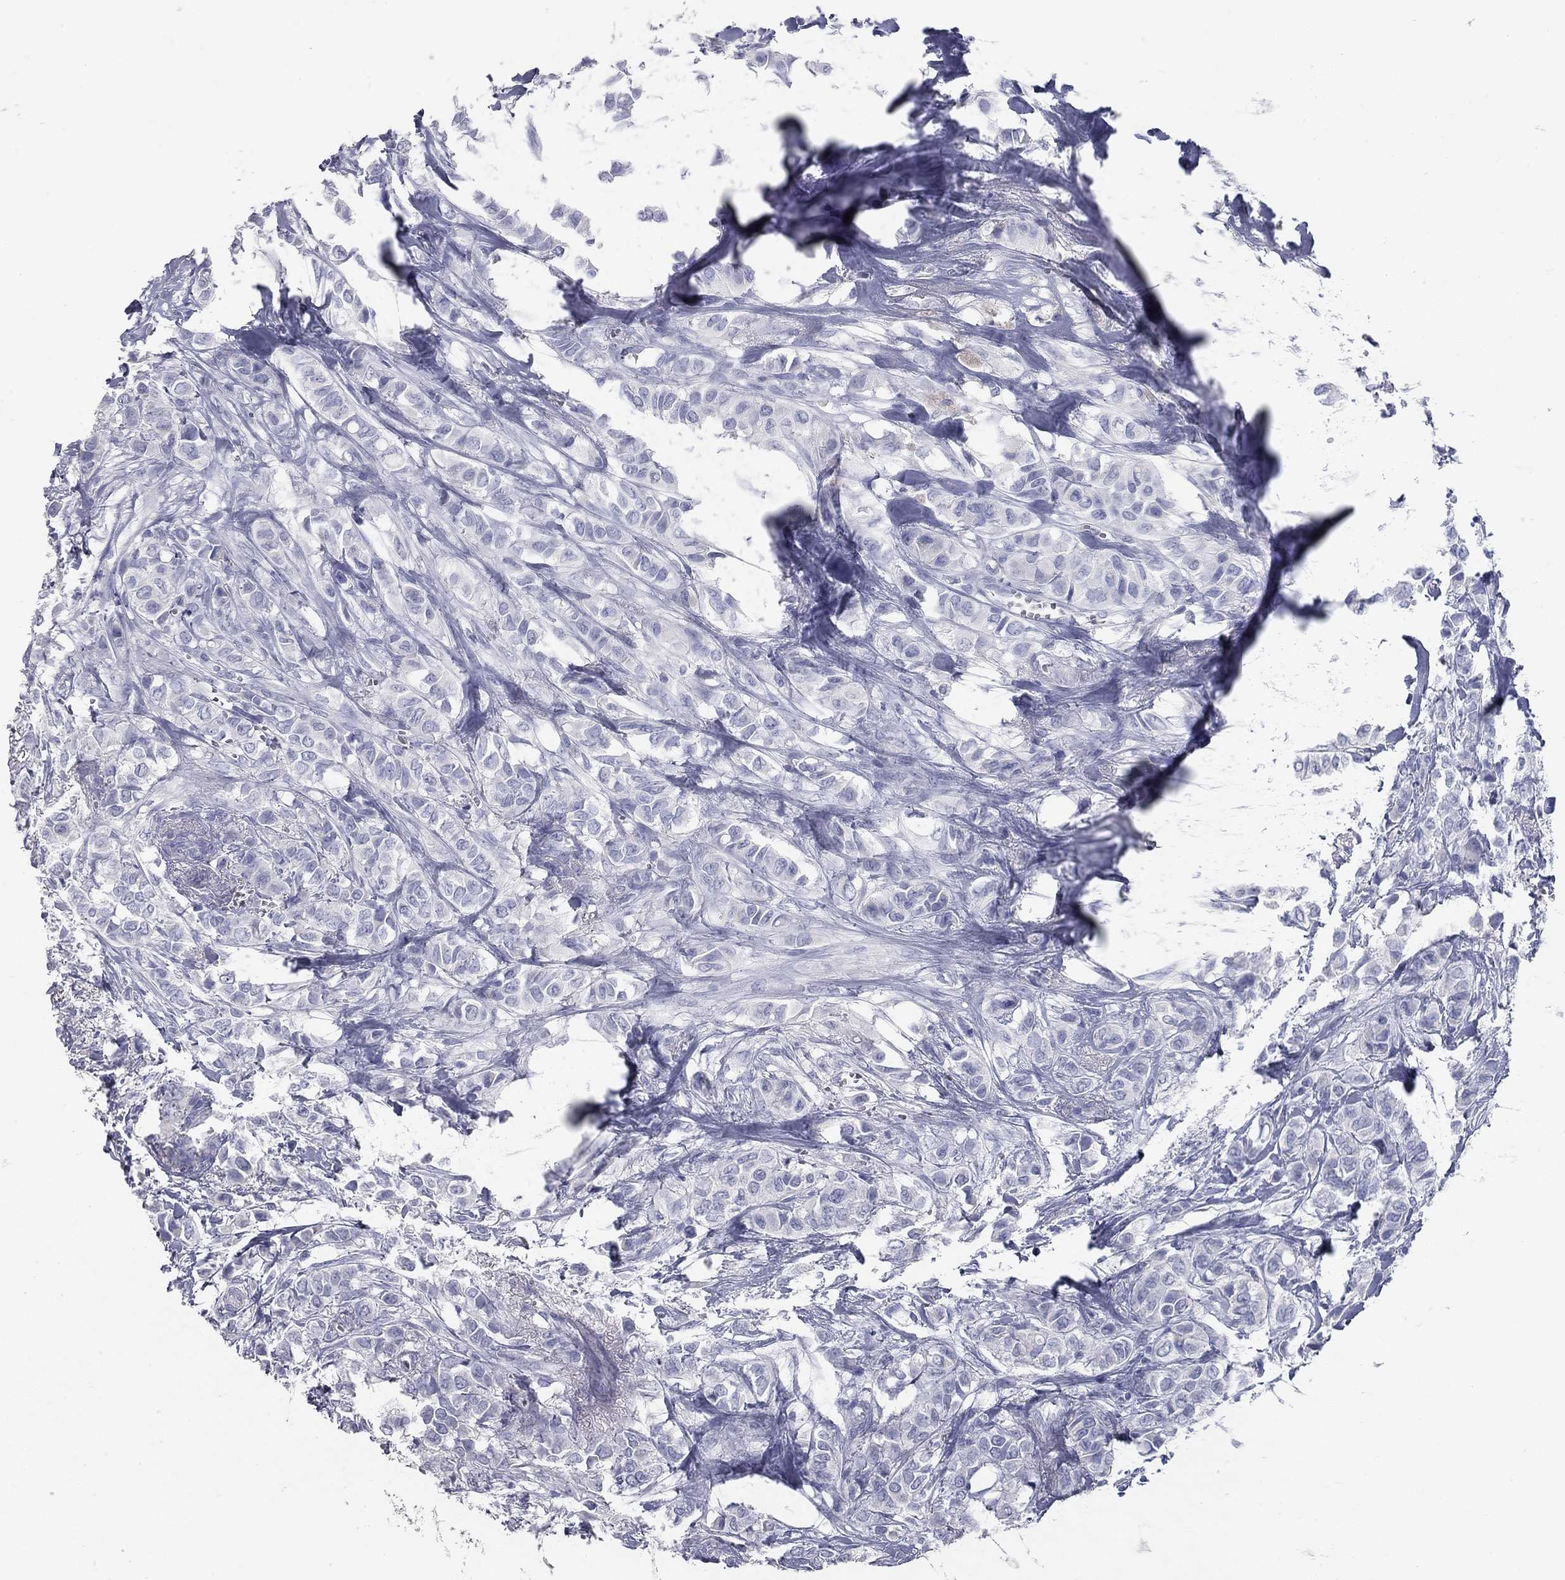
{"staining": {"intensity": "negative", "quantity": "none", "location": "none"}, "tissue": "breast cancer", "cell_type": "Tumor cells", "image_type": "cancer", "snomed": [{"axis": "morphology", "description": "Duct carcinoma"}, {"axis": "topography", "description": "Breast"}], "caption": "The micrograph demonstrates no significant staining in tumor cells of breast cancer.", "gene": "TAC1", "patient": {"sex": "female", "age": 85}}